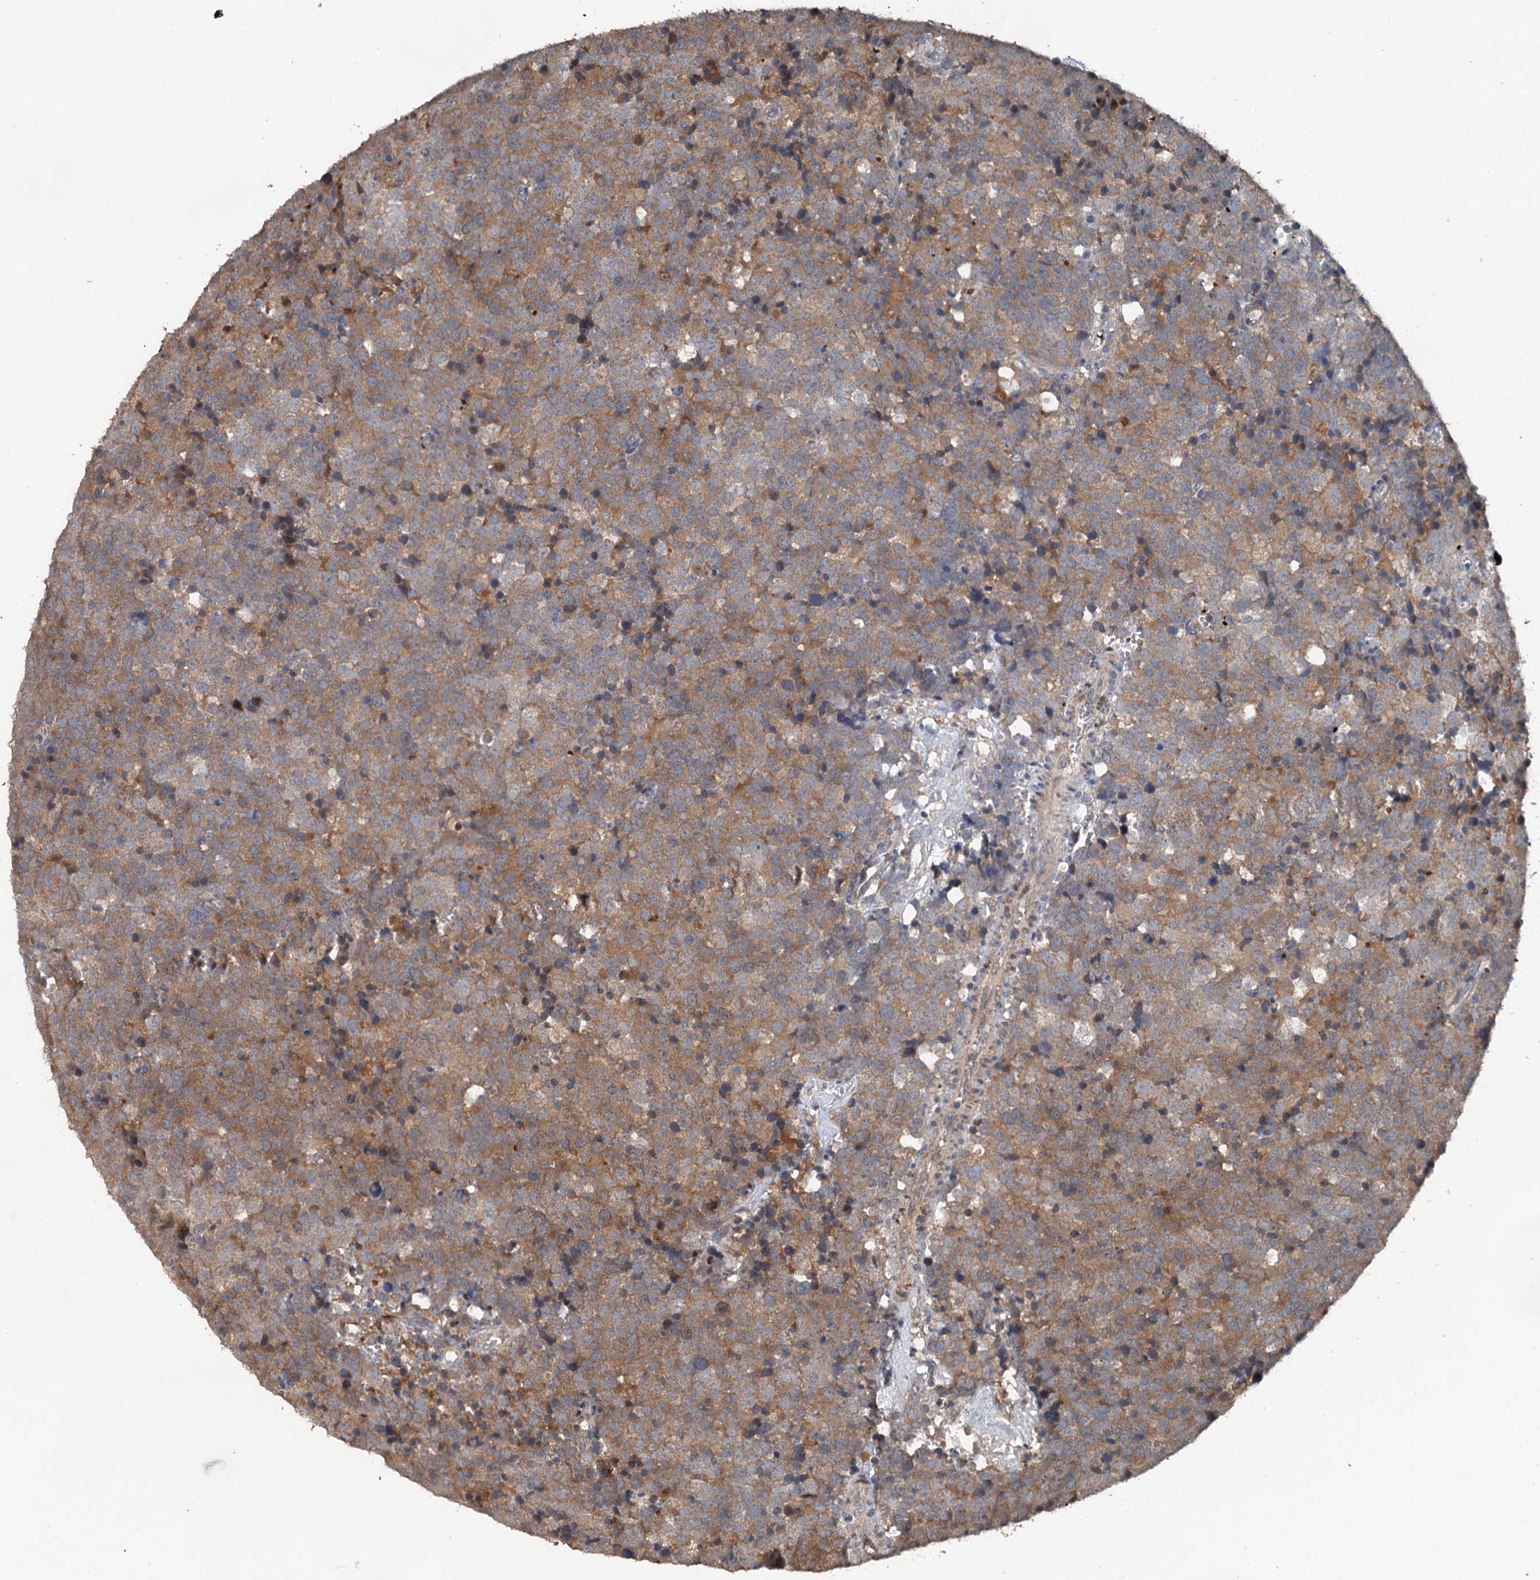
{"staining": {"intensity": "moderate", "quantity": ">75%", "location": "cytoplasmic/membranous"}, "tissue": "testis cancer", "cell_type": "Tumor cells", "image_type": "cancer", "snomed": [{"axis": "morphology", "description": "Seminoma, NOS"}, {"axis": "topography", "description": "Testis"}], "caption": "Protein analysis of testis cancer tissue exhibits moderate cytoplasmic/membranous positivity in about >75% of tumor cells.", "gene": "TEDC1", "patient": {"sex": "male", "age": 71}}